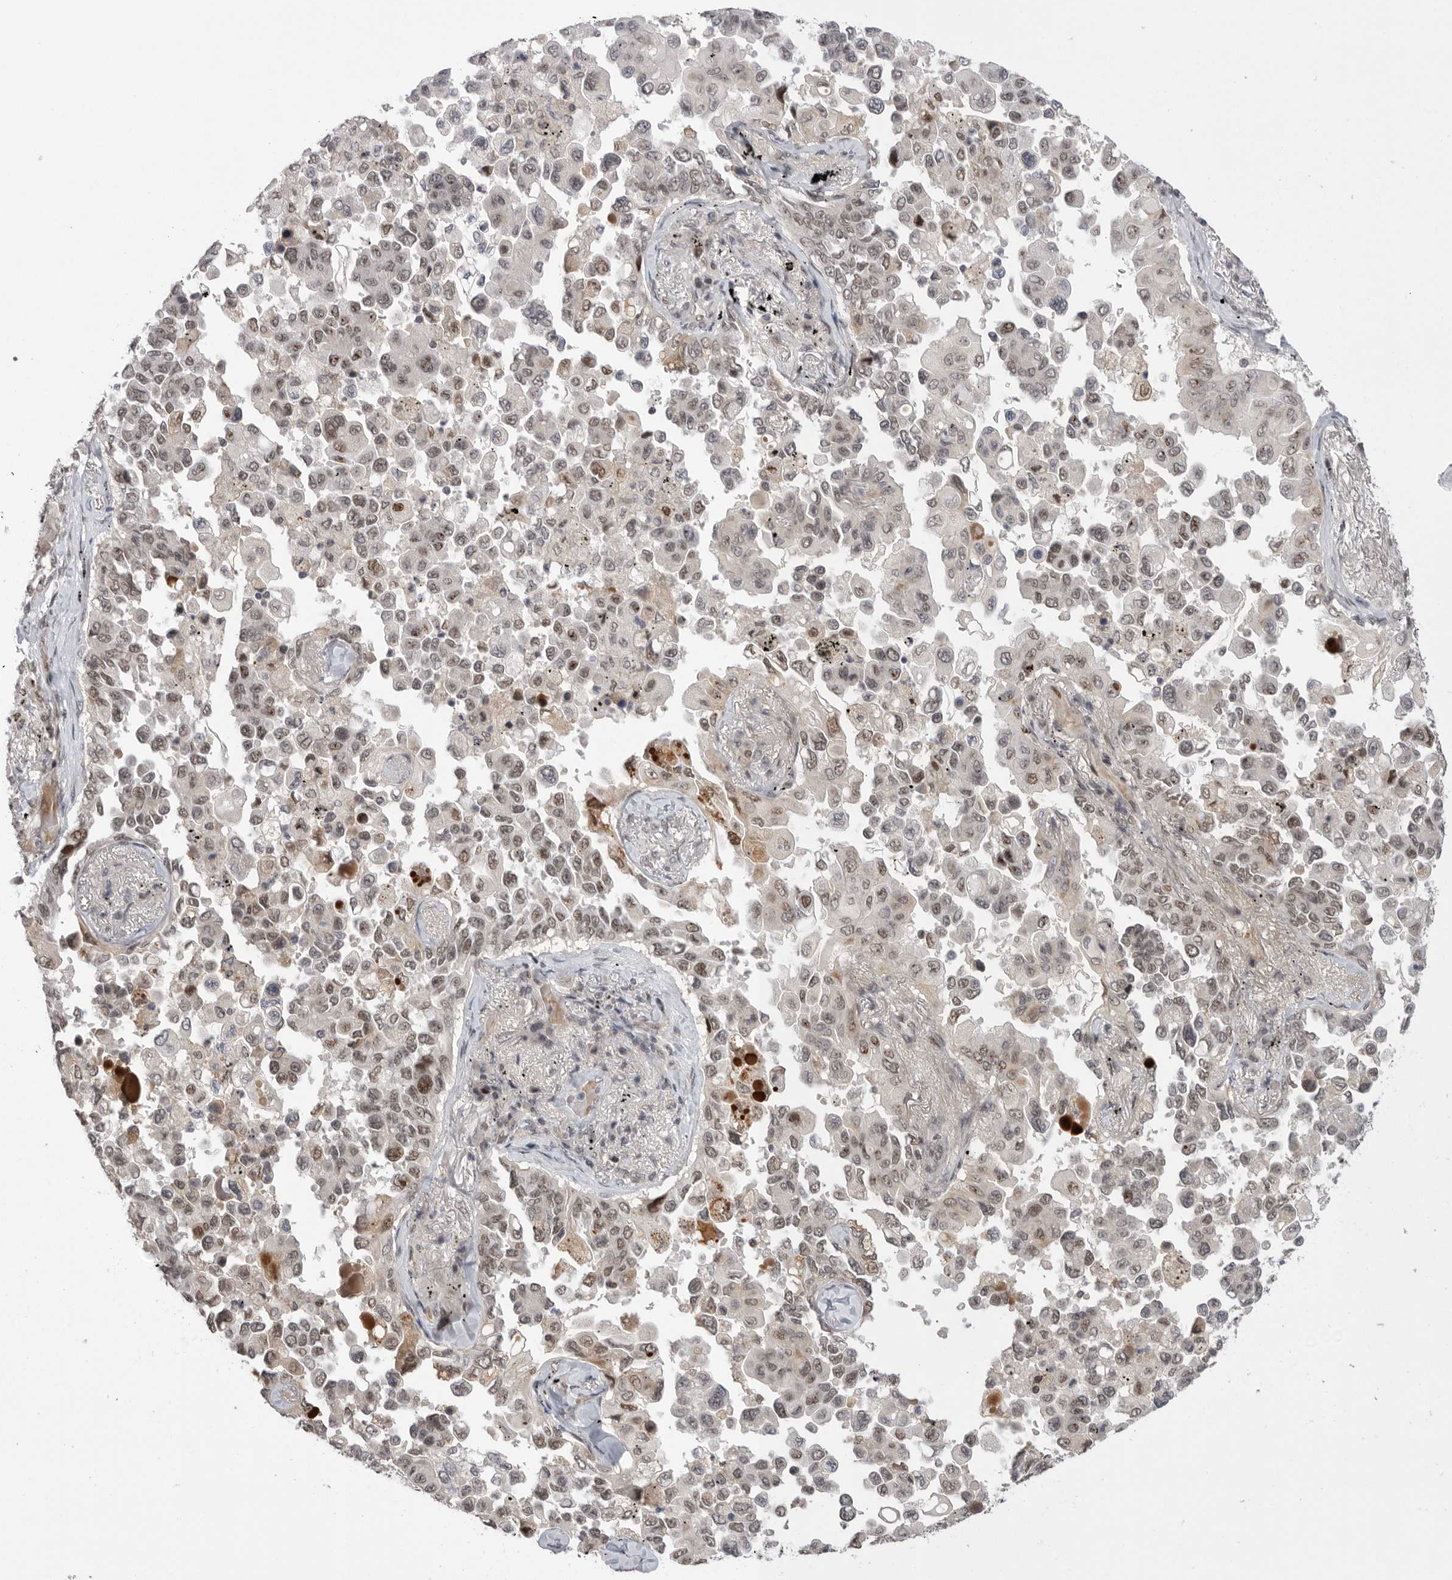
{"staining": {"intensity": "weak", "quantity": ">75%", "location": "nuclear"}, "tissue": "lung cancer", "cell_type": "Tumor cells", "image_type": "cancer", "snomed": [{"axis": "morphology", "description": "Adenocarcinoma, NOS"}, {"axis": "topography", "description": "Lung"}], "caption": "Tumor cells exhibit weak nuclear staining in approximately >75% of cells in lung adenocarcinoma.", "gene": "POU5F1", "patient": {"sex": "female", "age": 67}}